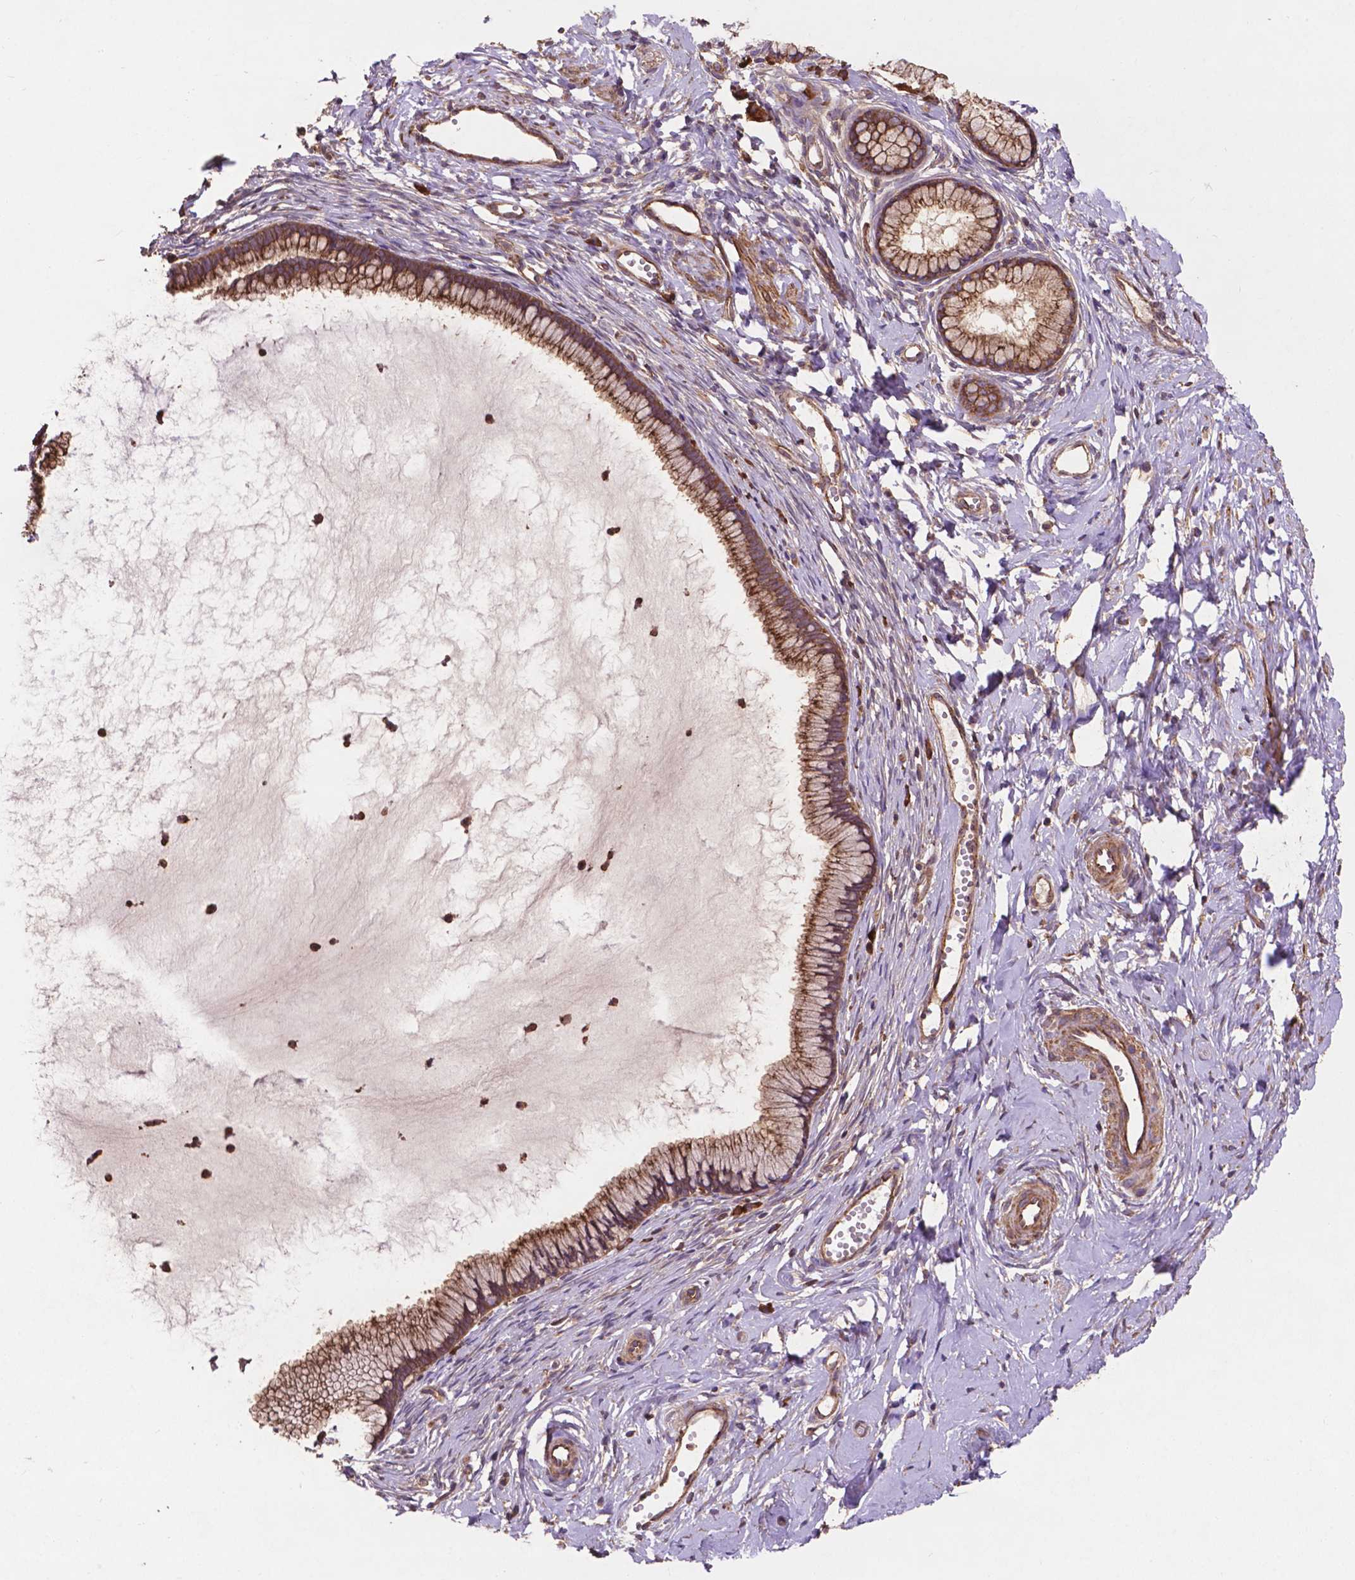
{"staining": {"intensity": "moderate", "quantity": ">75%", "location": "cytoplasmic/membranous"}, "tissue": "cervix", "cell_type": "Glandular cells", "image_type": "normal", "snomed": [{"axis": "morphology", "description": "Normal tissue, NOS"}, {"axis": "topography", "description": "Cervix"}], "caption": "This micrograph exhibits benign cervix stained with immunohistochemistry to label a protein in brown. The cytoplasmic/membranous of glandular cells show moderate positivity for the protein. Nuclei are counter-stained blue.", "gene": "CCDC71L", "patient": {"sex": "female", "age": 40}}